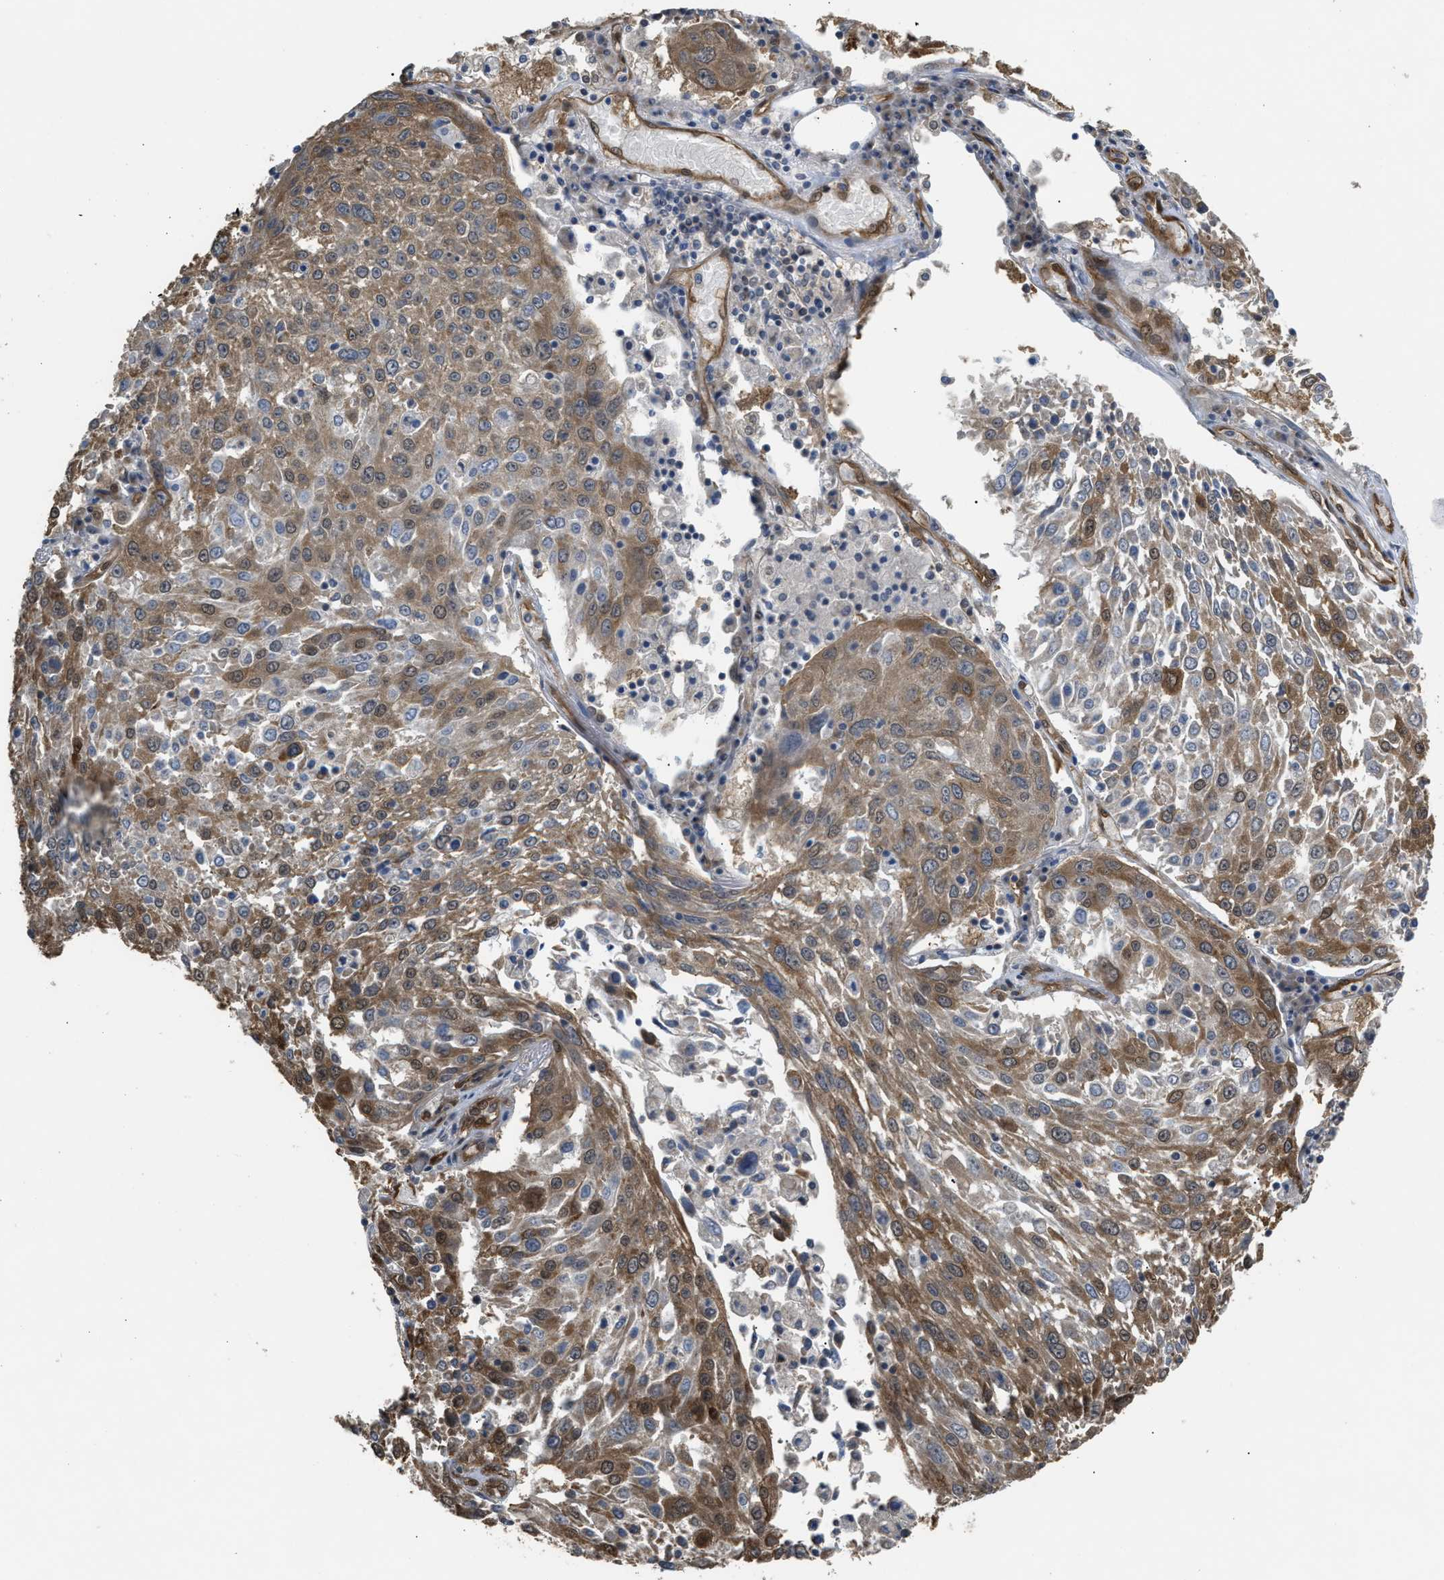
{"staining": {"intensity": "weak", "quantity": ">75%", "location": "cytoplasmic/membranous"}, "tissue": "lung cancer", "cell_type": "Tumor cells", "image_type": "cancer", "snomed": [{"axis": "morphology", "description": "Squamous cell carcinoma, NOS"}, {"axis": "topography", "description": "Lung"}], "caption": "Lung cancer was stained to show a protein in brown. There is low levels of weak cytoplasmic/membranous expression in about >75% of tumor cells.", "gene": "BAG3", "patient": {"sex": "male", "age": 65}}